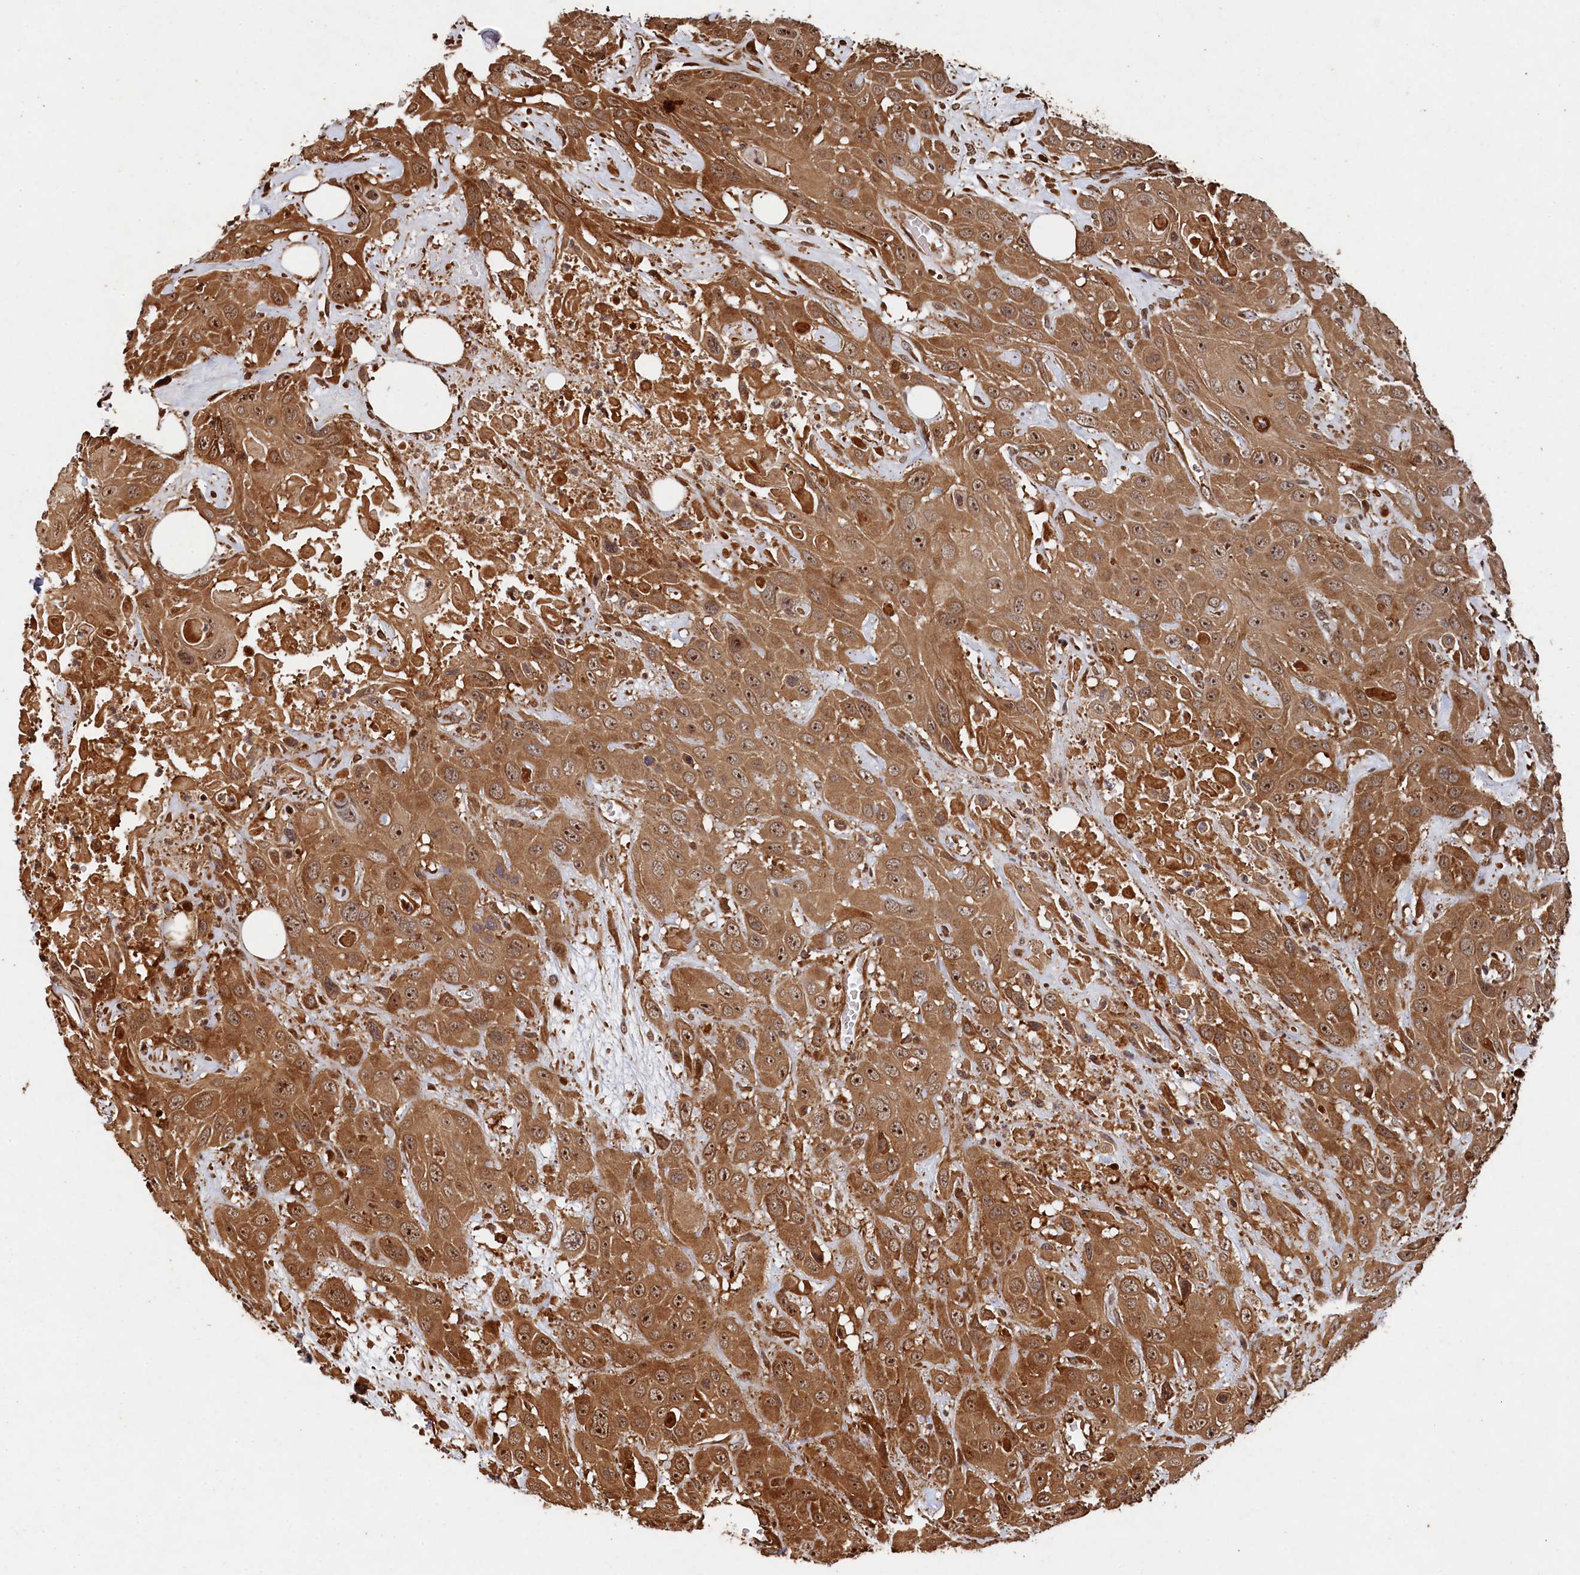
{"staining": {"intensity": "moderate", "quantity": ">75%", "location": "cytoplasmic/membranous,nuclear"}, "tissue": "head and neck cancer", "cell_type": "Tumor cells", "image_type": "cancer", "snomed": [{"axis": "morphology", "description": "Squamous cell carcinoma, NOS"}, {"axis": "topography", "description": "Head-Neck"}], "caption": "The photomicrograph exhibits immunohistochemical staining of head and neck cancer. There is moderate cytoplasmic/membranous and nuclear expression is identified in about >75% of tumor cells.", "gene": "PIGN", "patient": {"sex": "male", "age": 81}}